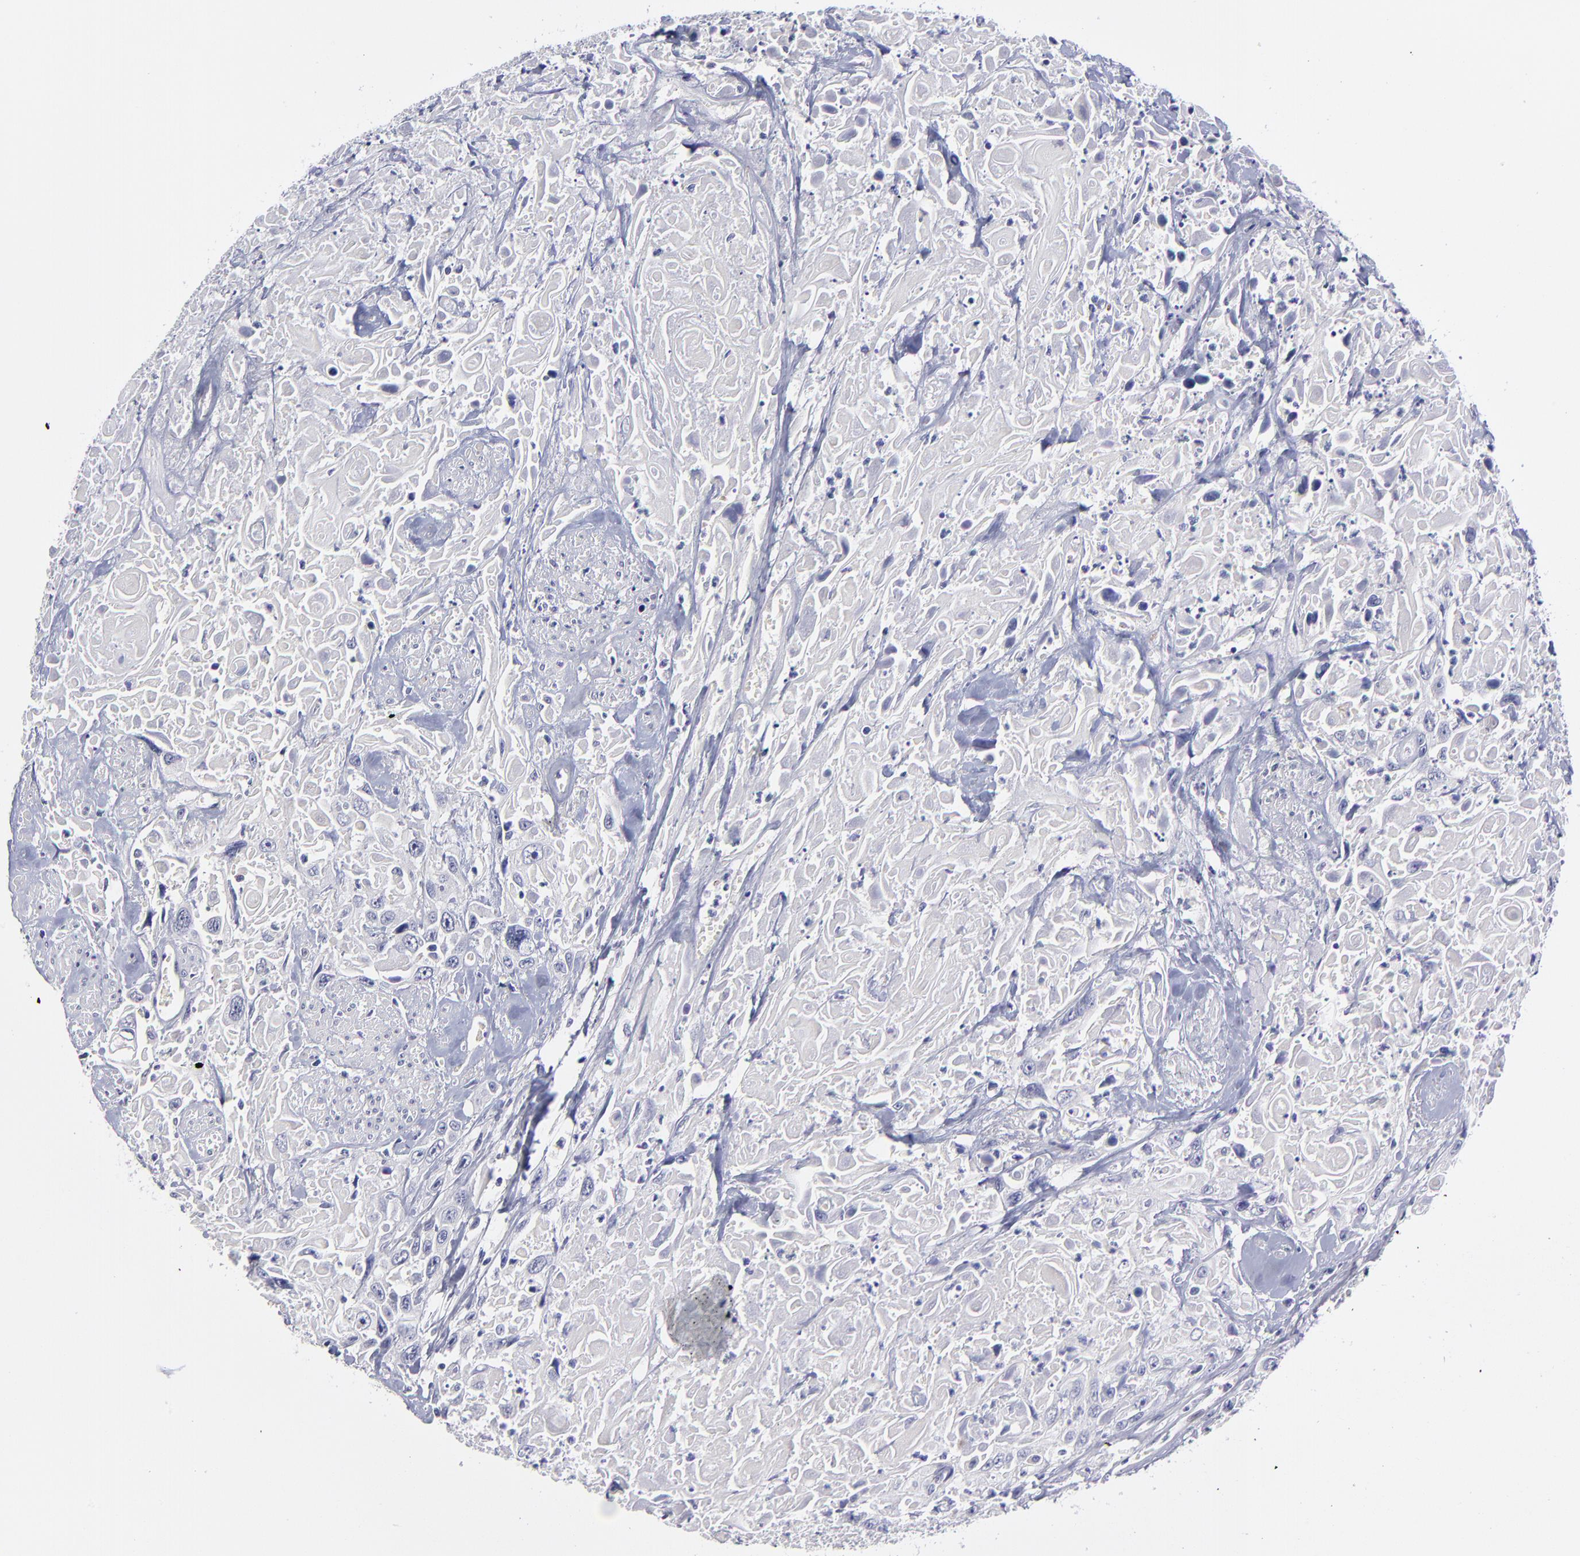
{"staining": {"intensity": "negative", "quantity": "none", "location": "none"}, "tissue": "urothelial cancer", "cell_type": "Tumor cells", "image_type": "cancer", "snomed": [{"axis": "morphology", "description": "Urothelial carcinoma, High grade"}, {"axis": "topography", "description": "Urinary bladder"}], "caption": "The micrograph shows no staining of tumor cells in urothelial cancer.", "gene": "BTG2", "patient": {"sex": "female", "age": 84}}